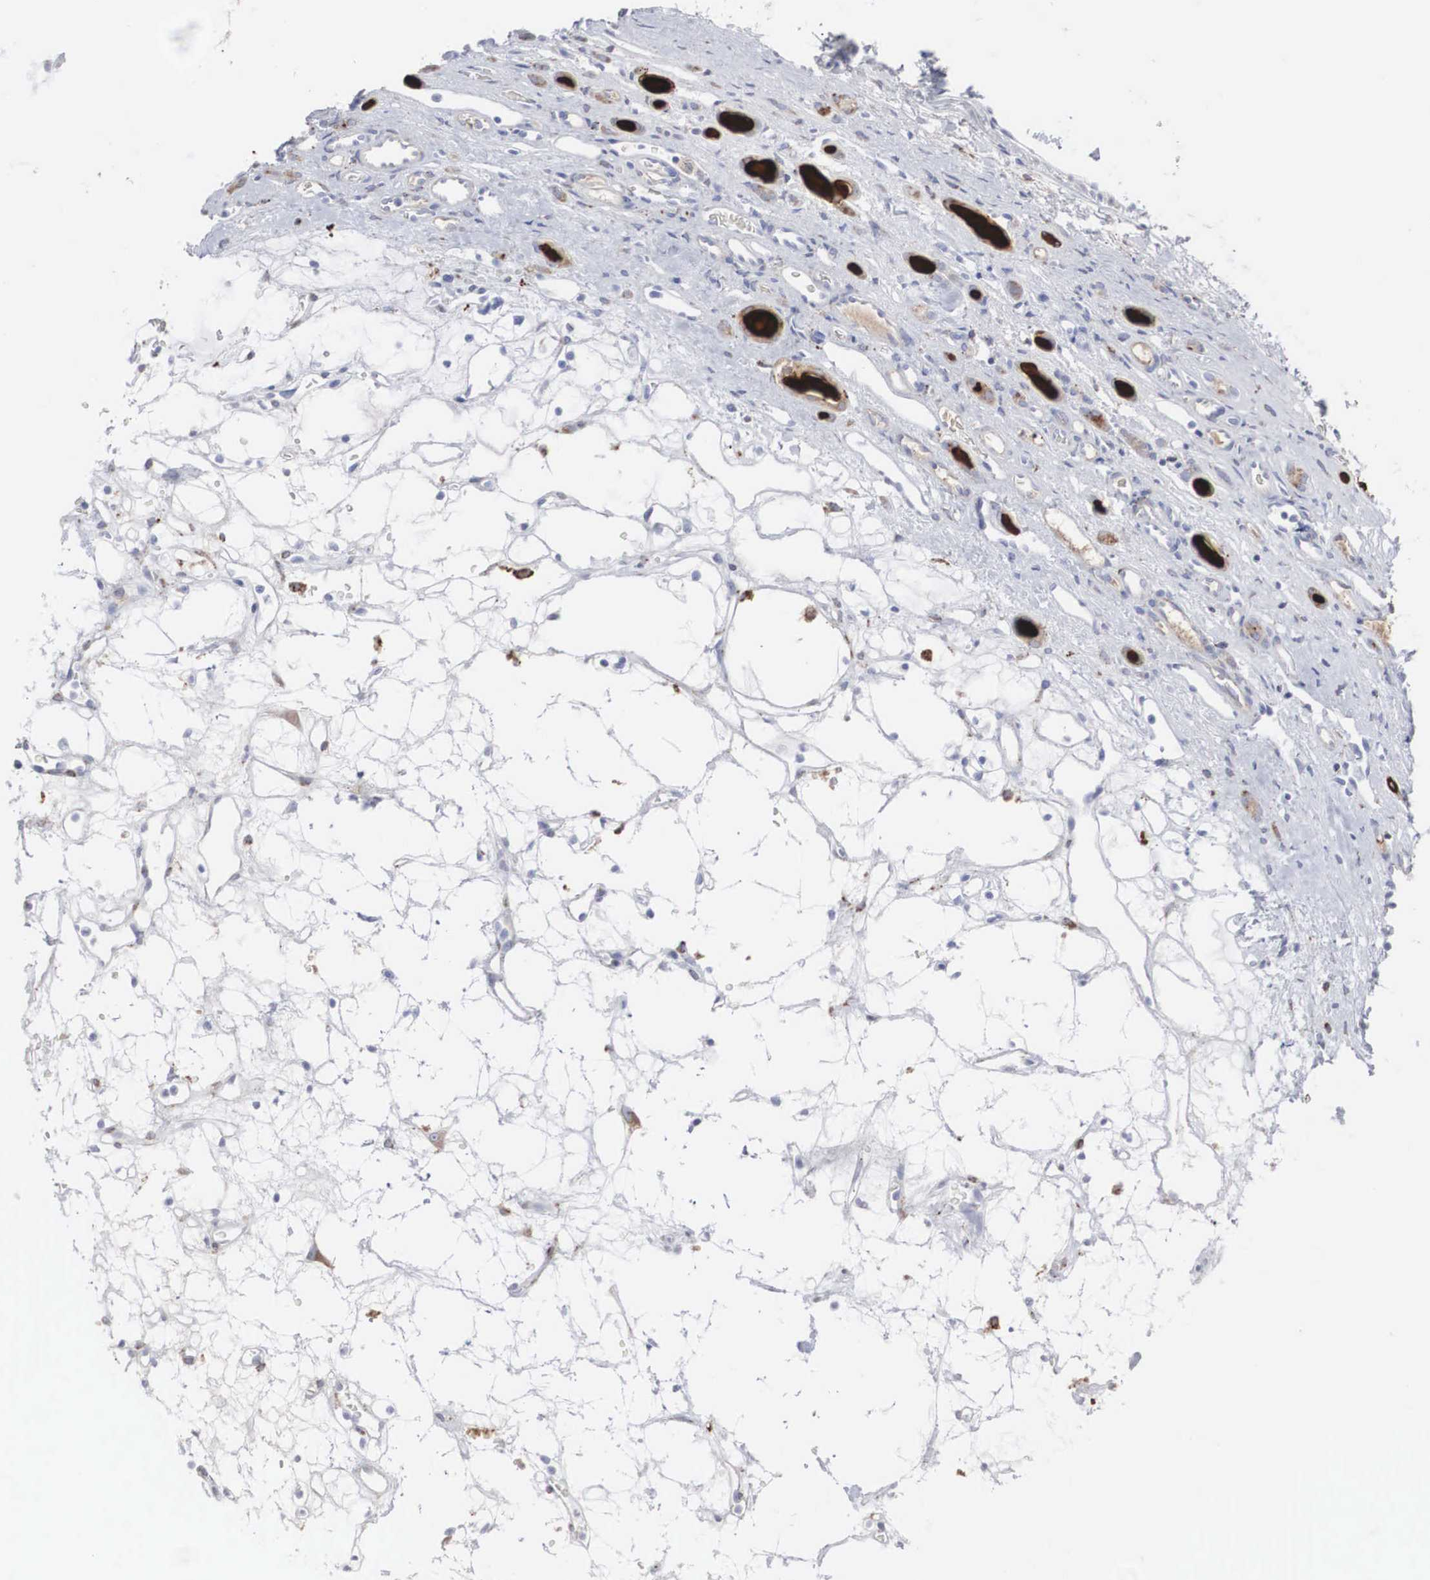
{"staining": {"intensity": "strong", "quantity": "<25%", "location": "cytoplasmic/membranous"}, "tissue": "renal cancer", "cell_type": "Tumor cells", "image_type": "cancer", "snomed": [{"axis": "morphology", "description": "Adenocarcinoma, NOS"}, {"axis": "topography", "description": "Kidney"}], "caption": "Protein expression analysis of human renal cancer reveals strong cytoplasmic/membranous expression in about <25% of tumor cells.", "gene": "LGALS3BP", "patient": {"sex": "female", "age": 60}}